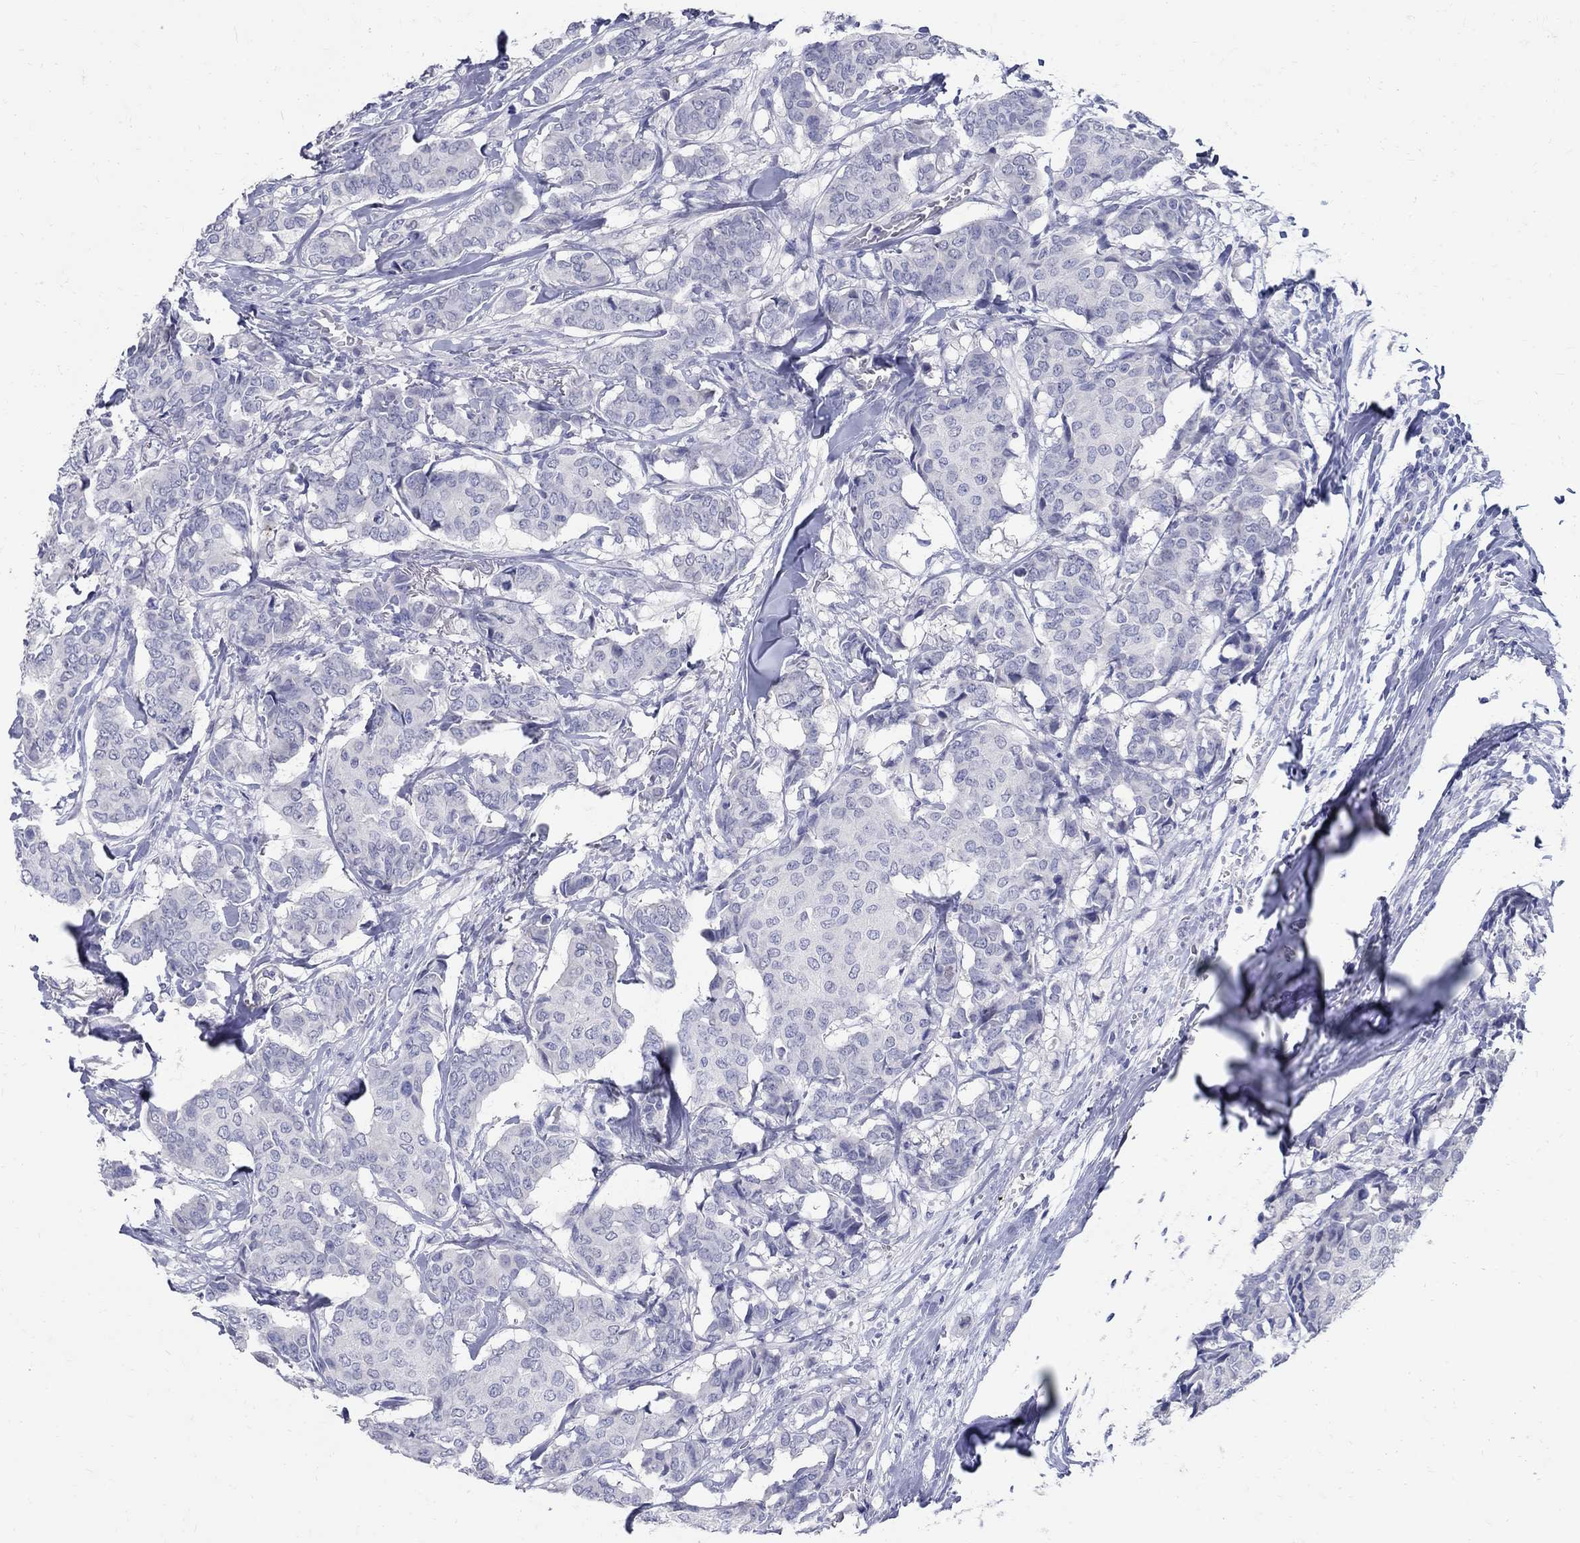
{"staining": {"intensity": "negative", "quantity": "none", "location": "none"}, "tissue": "breast cancer", "cell_type": "Tumor cells", "image_type": "cancer", "snomed": [{"axis": "morphology", "description": "Duct carcinoma"}, {"axis": "topography", "description": "Breast"}], "caption": "Image shows no protein expression in tumor cells of breast cancer (infiltrating ductal carcinoma) tissue. (DAB IHC visualized using brightfield microscopy, high magnification).", "gene": "SOX2", "patient": {"sex": "female", "age": 75}}